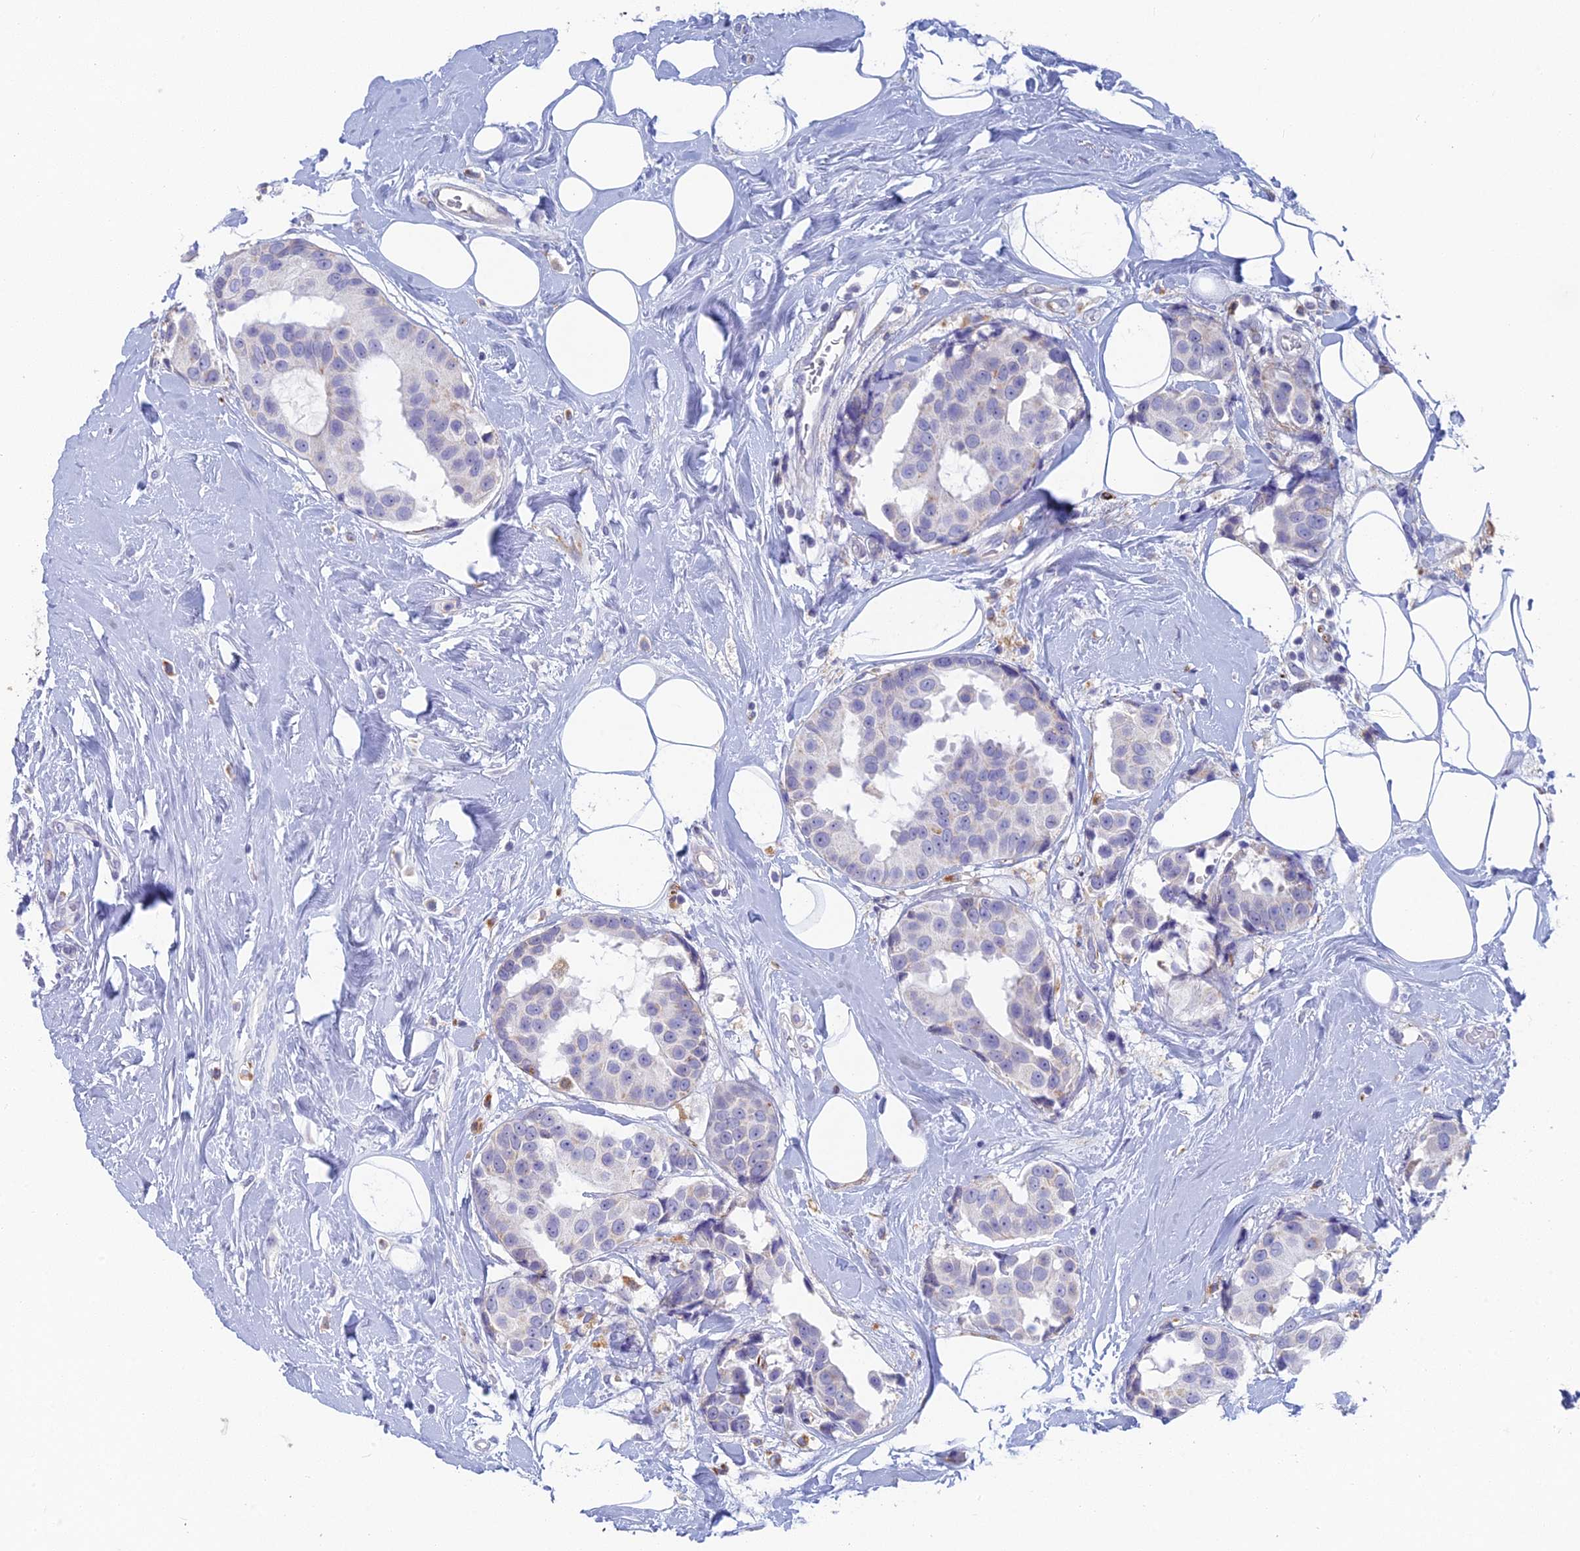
{"staining": {"intensity": "negative", "quantity": "none", "location": "none"}, "tissue": "breast cancer", "cell_type": "Tumor cells", "image_type": "cancer", "snomed": [{"axis": "morphology", "description": "Normal tissue, NOS"}, {"axis": "morphology", "description": "Duct carcinoma"}, {"axis": "topography", "description": "Breast"}], "caption": "Immunohistochemical staining of breast cancer reveals no significant staining in tumor cells. The staining was performed using DAB (3,3'-diaminobenzidine) to visualize the protein expression in brown, while the nuclei were stained in blue with hematoxylin (Magnification: 20x).", "gene": "FERD3L", "patient": {"sex": "female", "age": 39}}